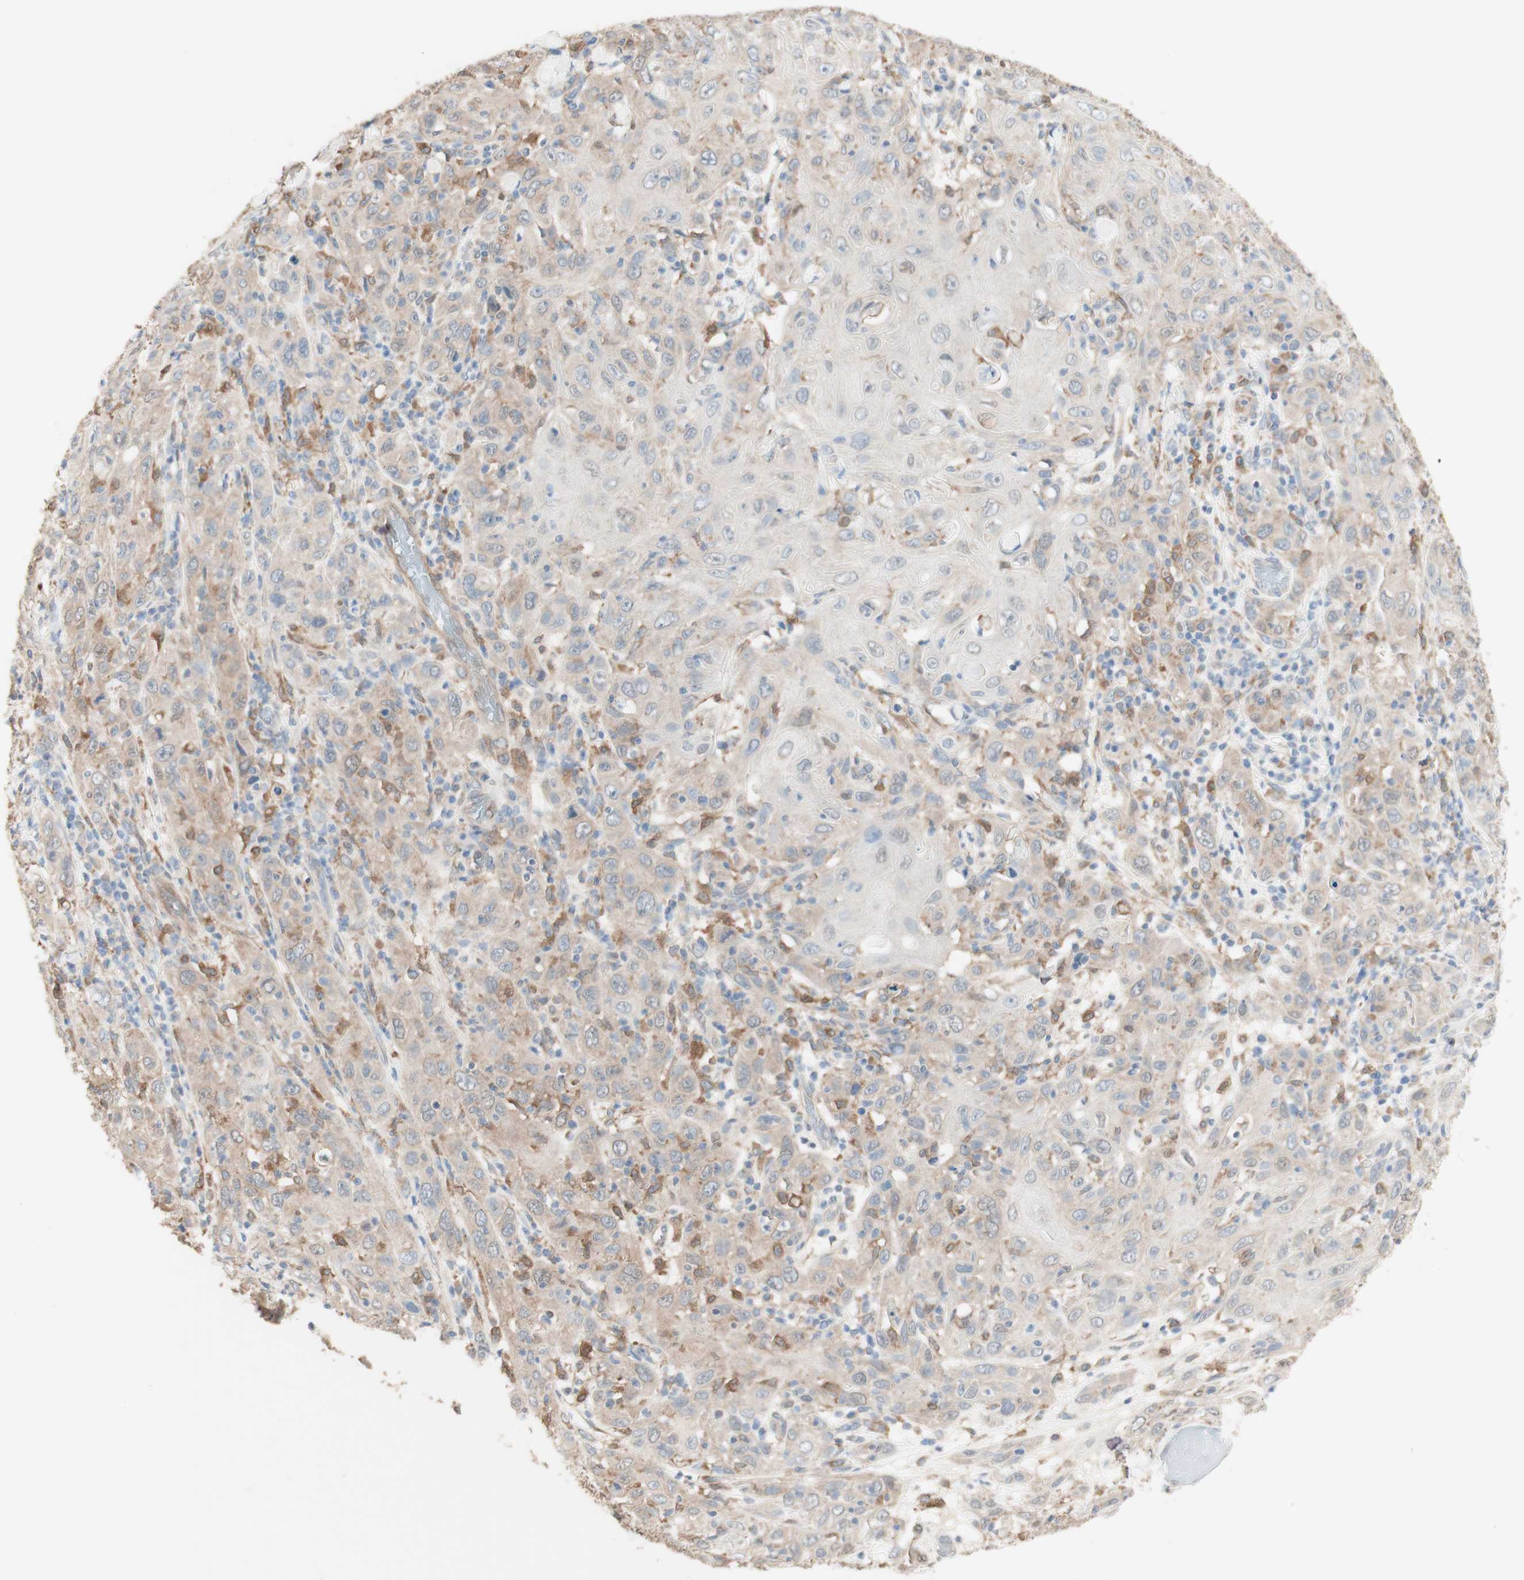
{"staining": {"intensity": "weak", "quantity": ">75%", "location": "cytoplasmic/membranous"}, "tissue": "skin cancer", "cell_type": "Tumor cells", "image_type": "cancer", "snomed": [{"axis": "morphology", "description": "Squamous cell carcinoma, NOS"}, {"axis": "topography", "description": "Skin"}], "caption": "Immunohistochemistry staining of skin cancer (squamous cell carcinoma), which displays low levels of weak cytoplasmic/membranous staining in about >75% of tumor cells indicating weak cytoplasmic/membranous protein expression. The staining was performed using DAB (brown) for protein detection and nuclei were counterstained in hematoxylin (blue).", "gene": "COMT", "patient": {"sex": "female", "age": 88}}